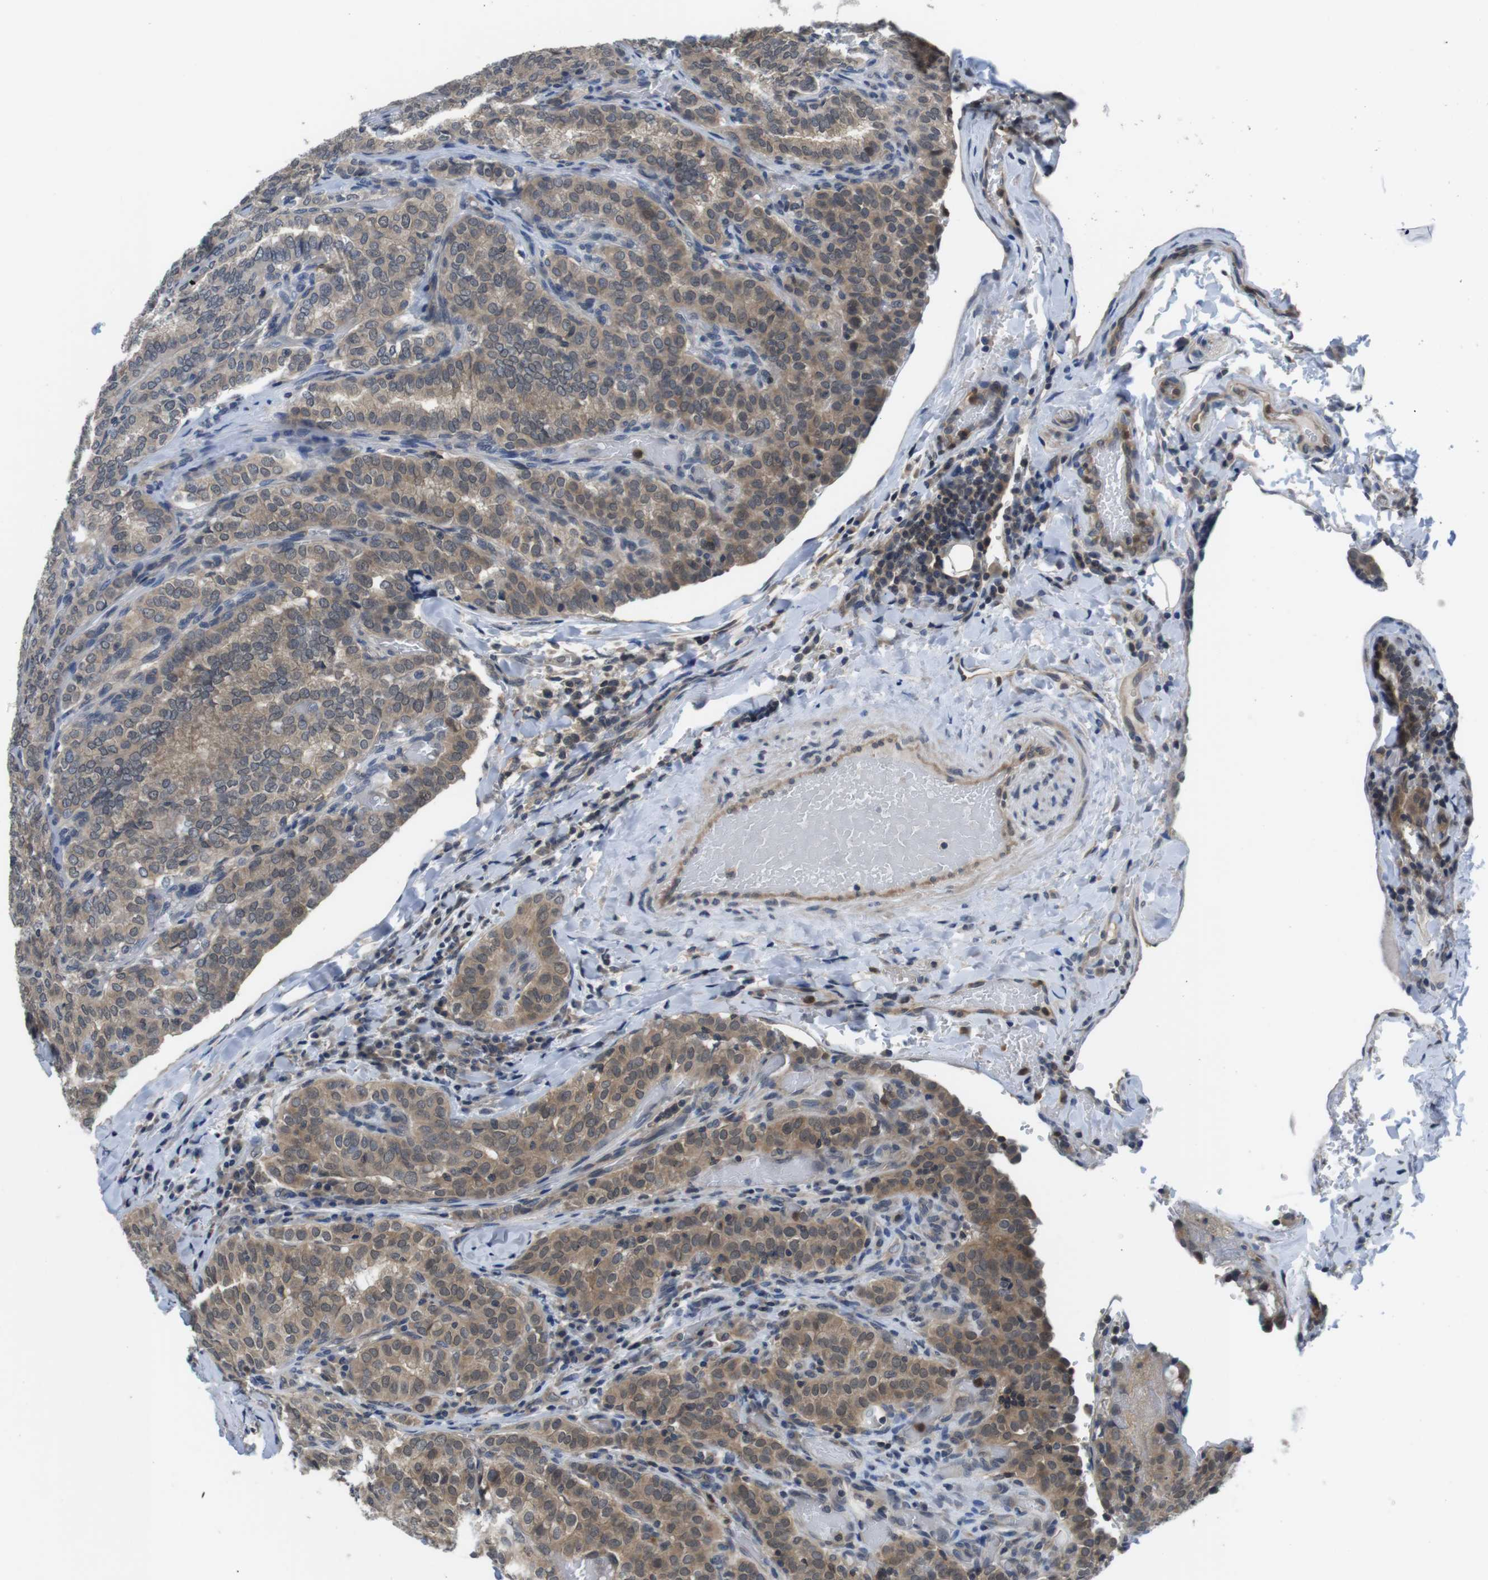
{"staining": {"intensity": "moderate", "quantity": "25%-75%", "location": "cytoplasmic/membranous"}, "tissue": "thyroid cancer", "cell_type": "Tumor cells", "image_type": "cancer", "snomed": [{"axis": "morphology", "description": "Normal tissue, NOS"}, {"axis": "morphology", "description": "Papillary adenocarcinoma, NOS"}, {"axis": "topography", "description": "Thyroid gland"}], "caption": "Papillary adenocarcinoma (thyroid) tissue shows moderate cytoplasmic/membranous expression in about 25%-75% of tumor cells, visualized by immunohistochemistry.", "gene": "FADD", "patient": {"sex": "female", "age": 30}}